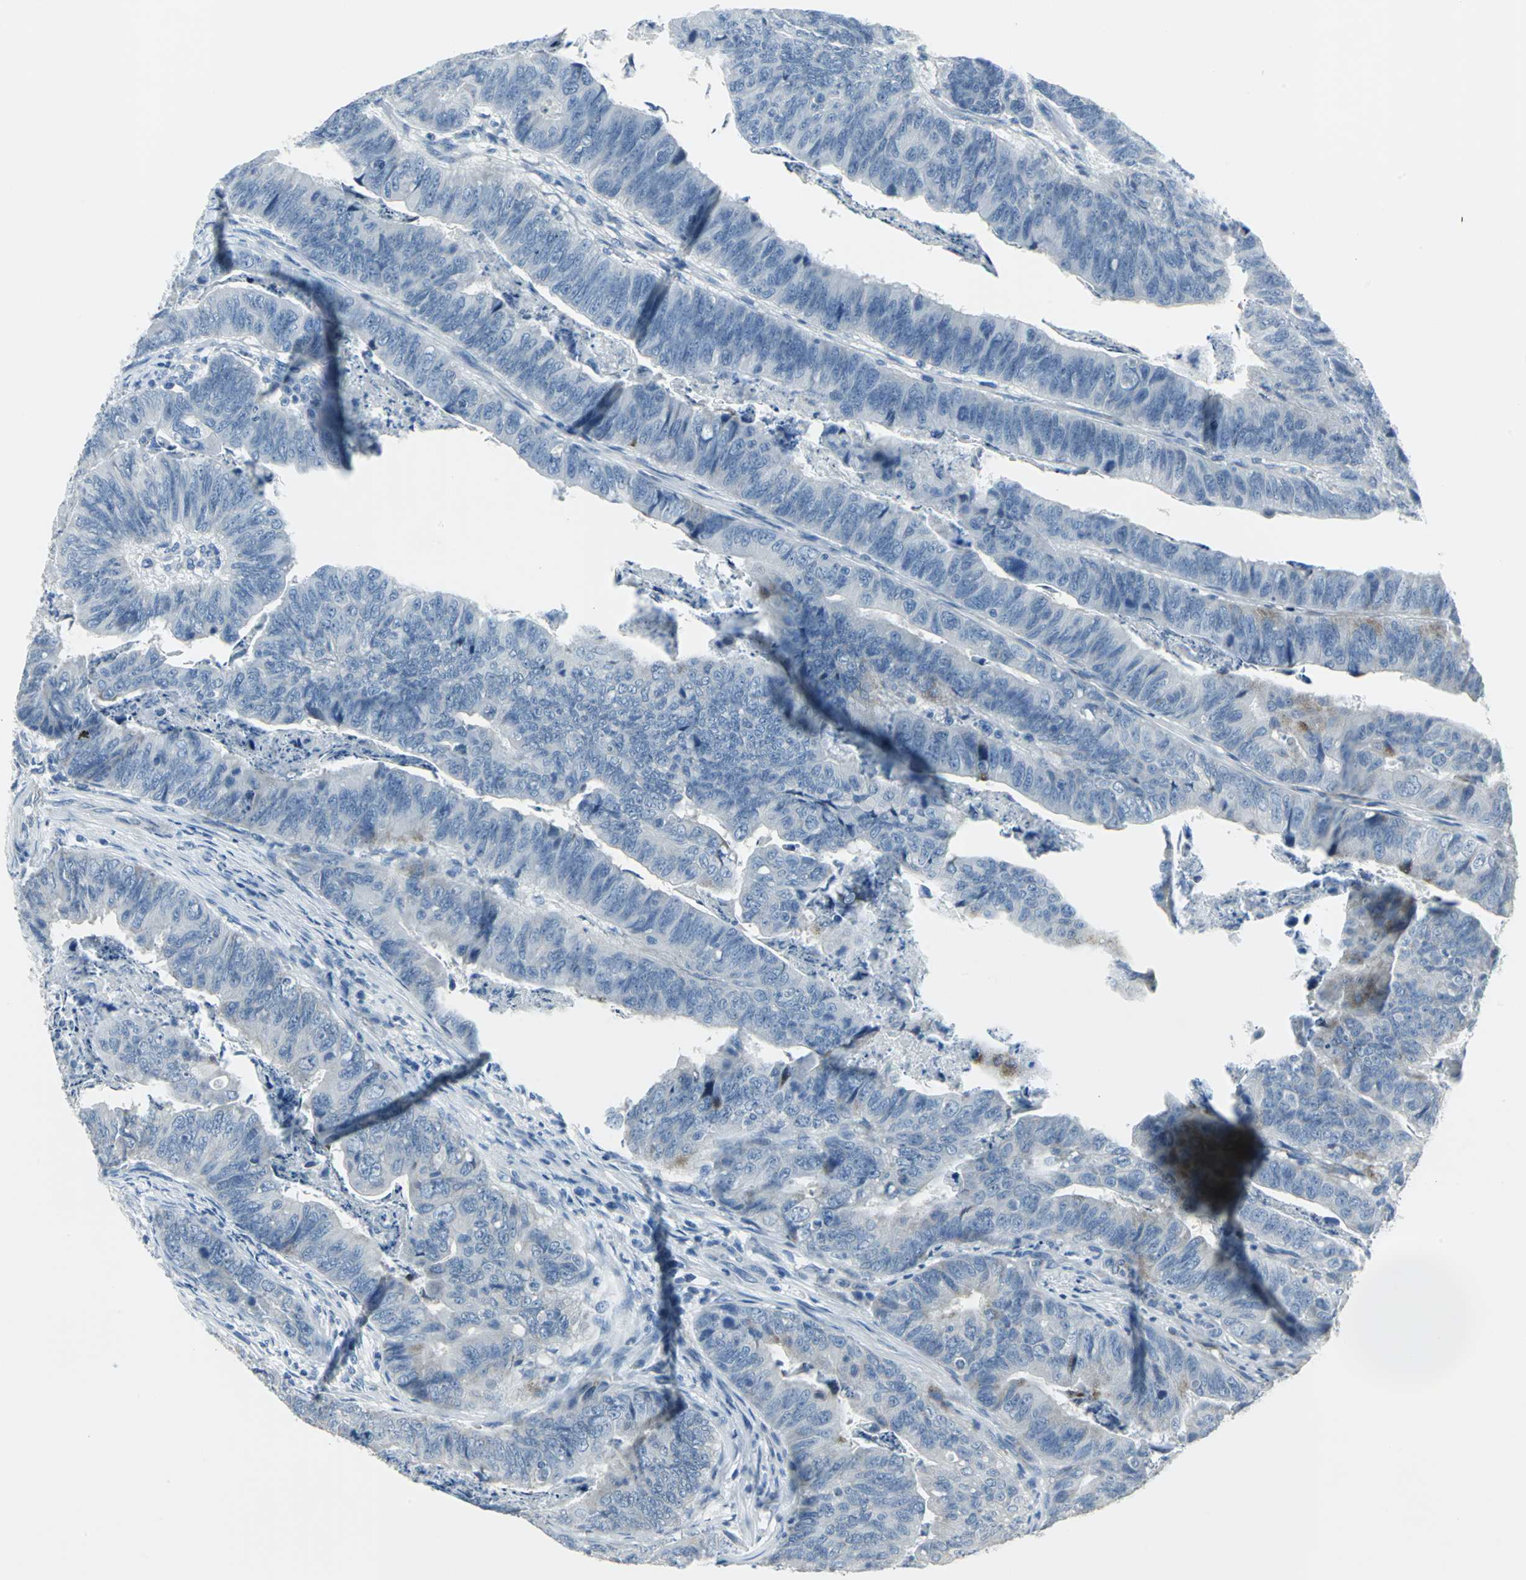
{"staining": {"intensity": "negative", "quantity": "none", "location": "none"}, "tissue": "stomach cancer", "cell_type": "Tumor cells", "image_type": "cancer", "snomed": [{"axis": "morphology", "description": "Adenocarcinoma, NOS"}, {"axis": "topography", "description": "Stomach, lower"}], "caption": "Image shows no significant protein staining in tumor cells of stomach cancer (adenocarcinoma).", "gene": "DNAI2", "patient": {"sex": "male", "age": 77}}